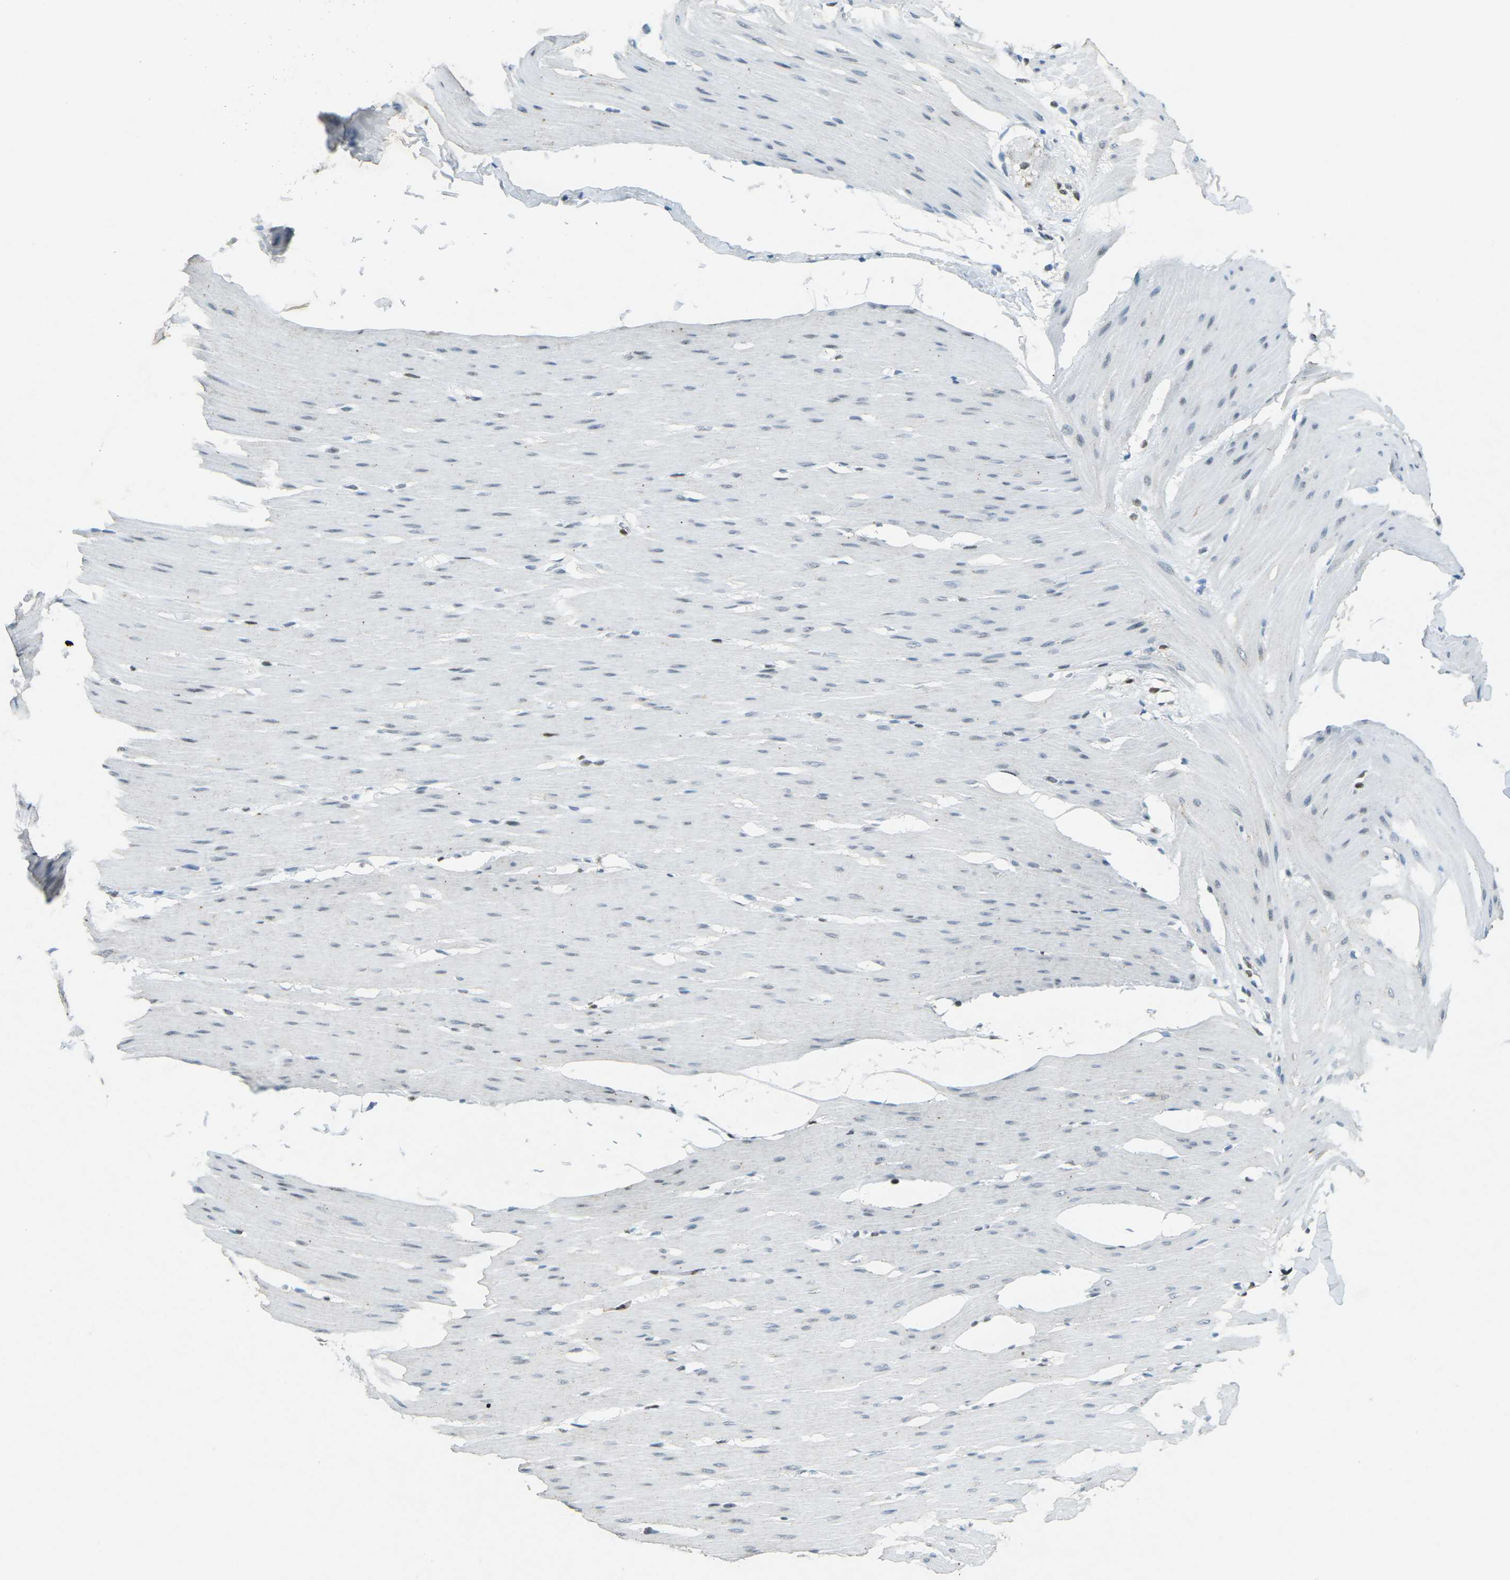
{"staining": {"intensity": "negative", "quantity": "none", "location": "none"}, "tissue": "smooth muscle", "cell_type": "Smooth muscle cells", "image_type": "normal", "snomed": [{"axis": "morphology", "description": "Normal tissue, NOS"}, {"axis": "topography", "description": "Smooth muscle"}, {"axis": "topography", "description": "Colon"}], "caption": "A histopathology image of smooth muscle stained for a protein displays no brown staining in smooth muscle cells. (Stains: DAB IHC with hematoxylin counter stain, Microscopy: brightfield microscopy at high magnification).", "gene": "RB1", "patient": {"sex": "male", "age": 67}}